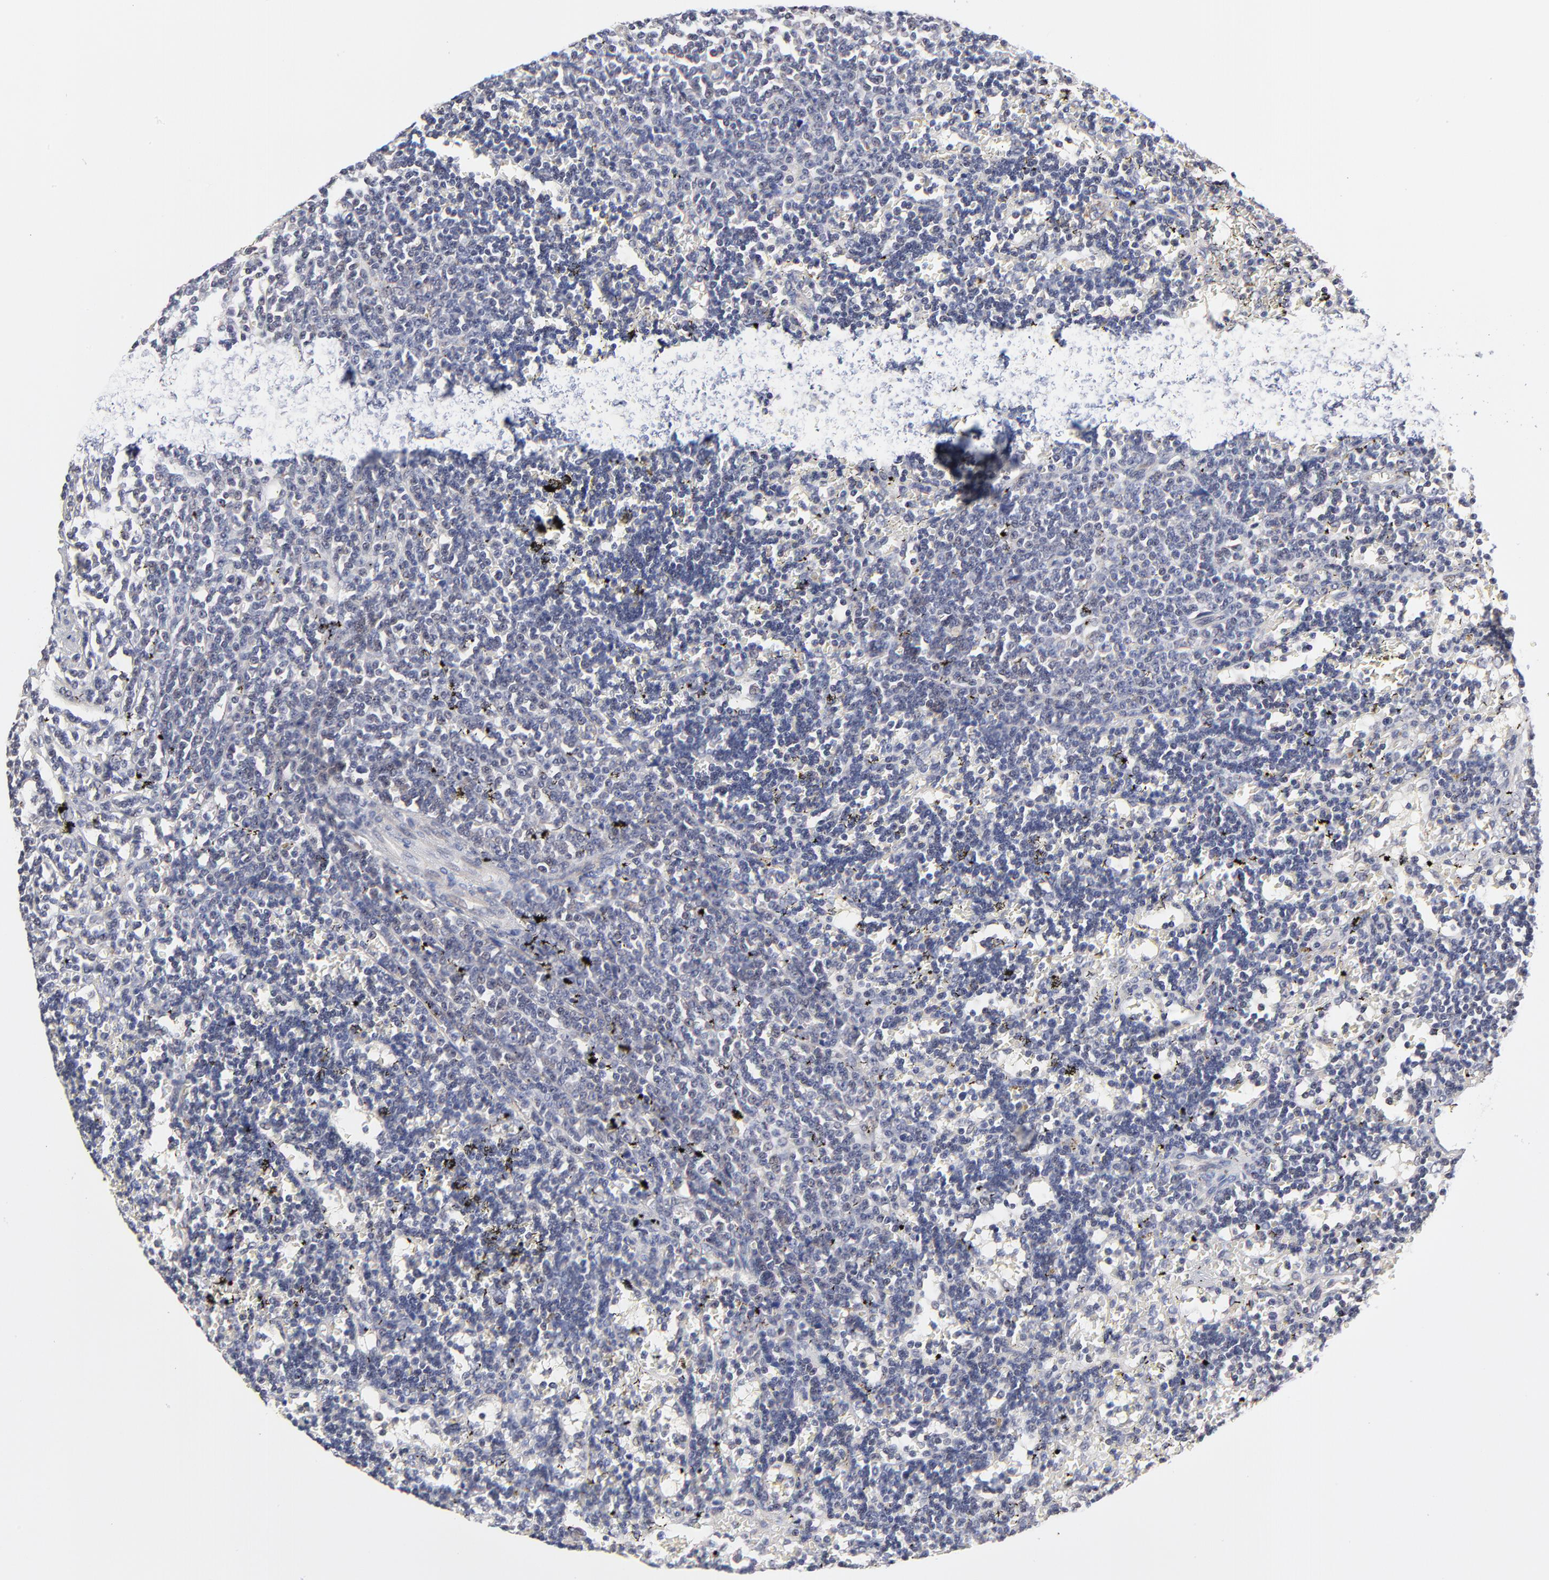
{"staining": {"intensity": "weak", "quantity": "<25%", "location": "cytoplasmic/membranous"}, "tissue": "lymphoma", "cell_type": "Tumor cells", "image_type": "cancer", "snomed": [{"axis": "morphology", "description": "Malignant lymphoma, non-Hodgkin's type, Low grade"}, {"axis": "topography", "description": "Spleen"}], "caption": "This is an IHC histopathology image of malignant lymphoma, non-Hodgkin's type (low-grade). There is no positivity in tumor cells.", "gene": "ZNF157", "patient": {"sex": "male", "age": 60}}